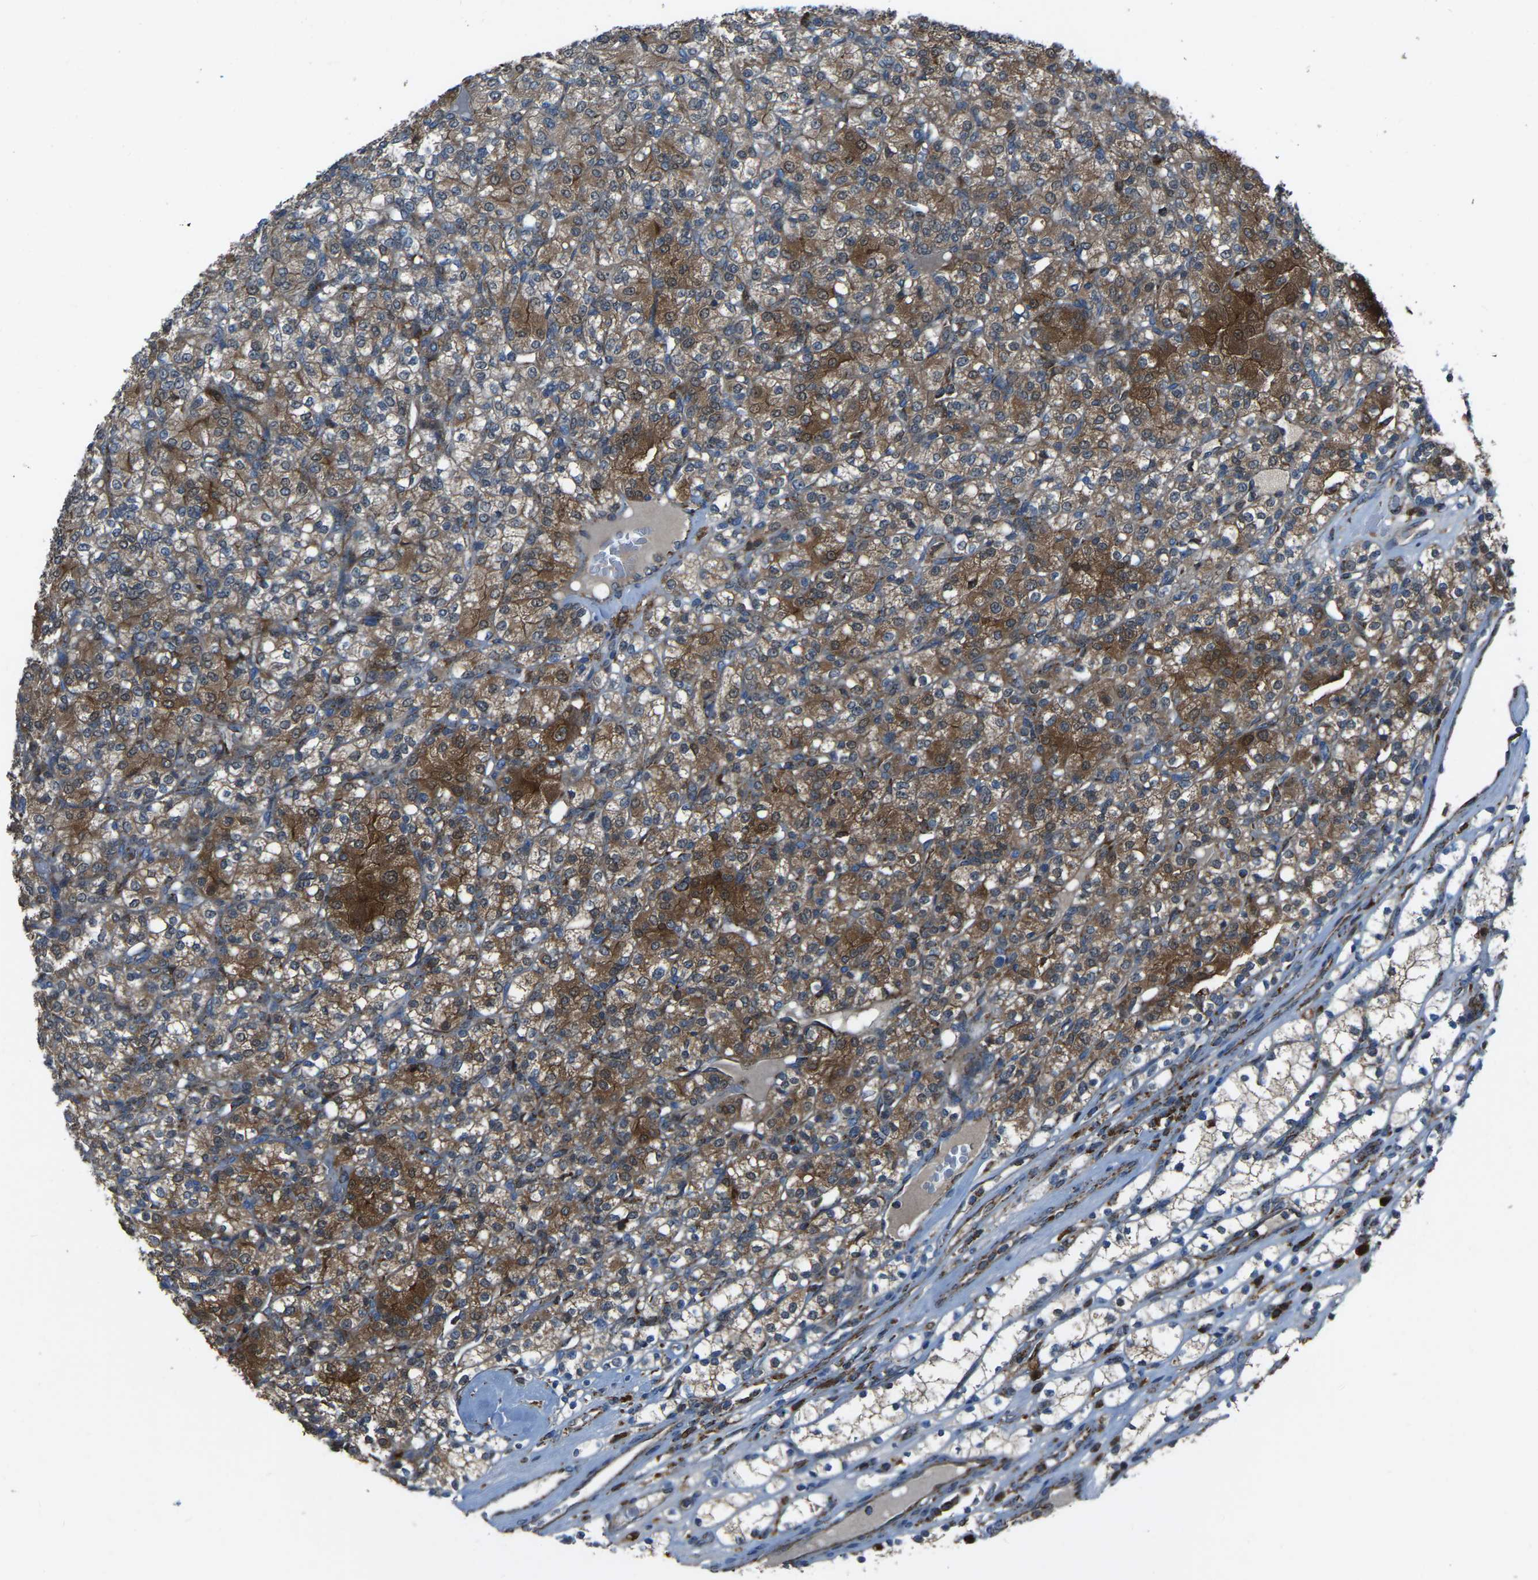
{"staining": {"intensity": "moderate", "quantity": "25%-75%", "location": "cytoplasmic/membranous"}, "tissue": "renal cancer", "cell_type": "Tumor cells", "image_type": "cancer", "snomed": [{"axis": "morphology", "description": "Adenocarcinoma, NOS"}, {"axis": "topography", "description": "Kidney"}], "caption": "Adenocarcinoma (renal) stained for a protein (brown) shows moderate cytoplasmic/membranous positive staining in about 25%-75% of tumor cells.", "gene": "AKR1A1", "patient": {"sex": "male", "age": 77}}